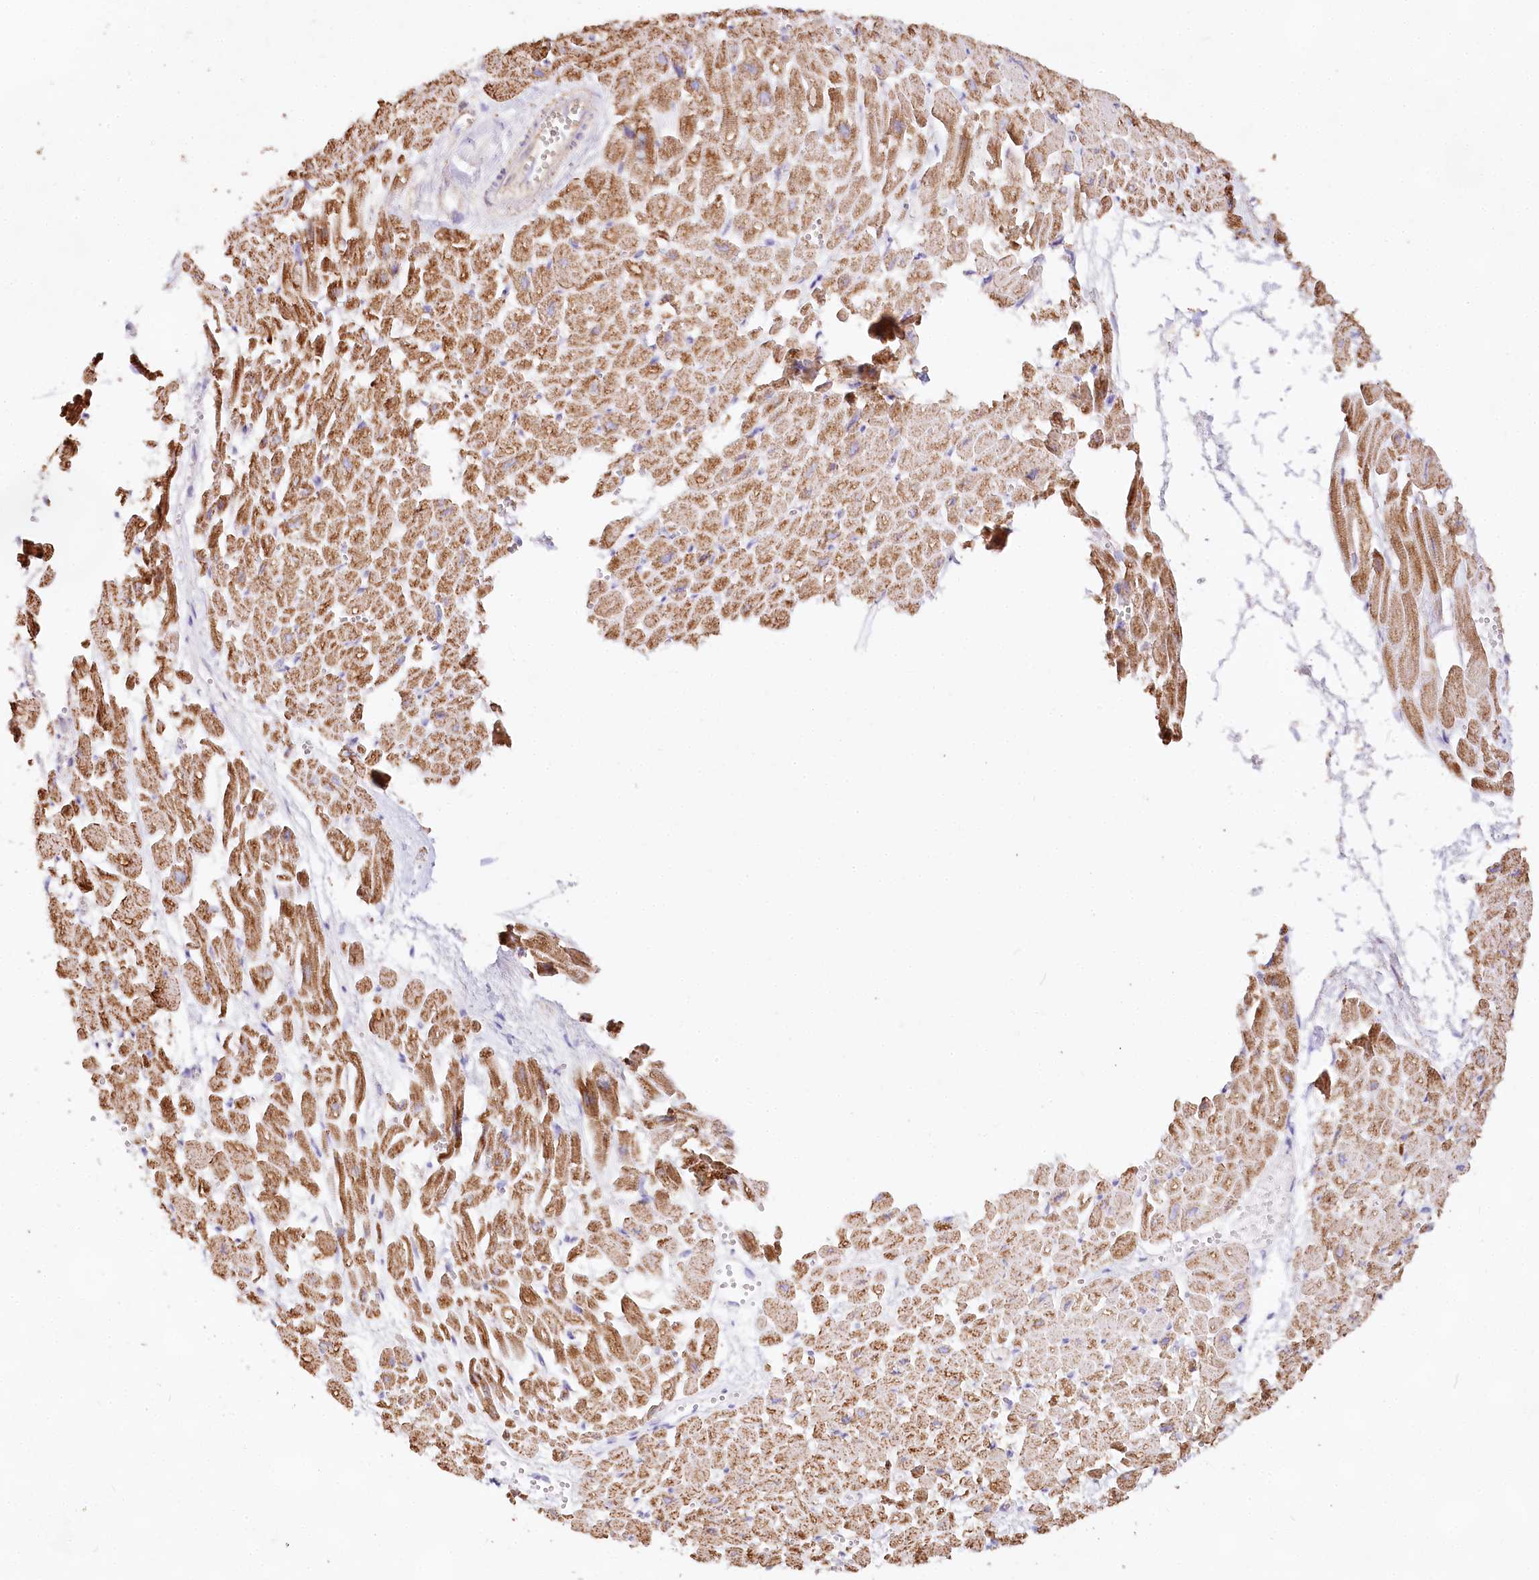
{"staining": {"intensity": "moderate", "quantity": ">75%", "location": "cytoplasmic/membranous"}, "tissue": "heart muscle", "cell_type": "Cardiomyocytes", "image_type": "normal", "snomed": [{"axis": "morphology", "description": "Normal tissue, NOS"}, {"axis": "topography", "description": "Heart"}], "caption": "A micrograph of human heart muscle stained for a protein demonstrates moderate cytoplasmic/membranous brown staining in cardiomyocytes. The staining is performed using DAB brown chromogen to label protein expression. The nuclei are counter-stained blue using hematoxylin.", "gene": "TASOR2", "patient": {"sex": "male", "age": 54}}